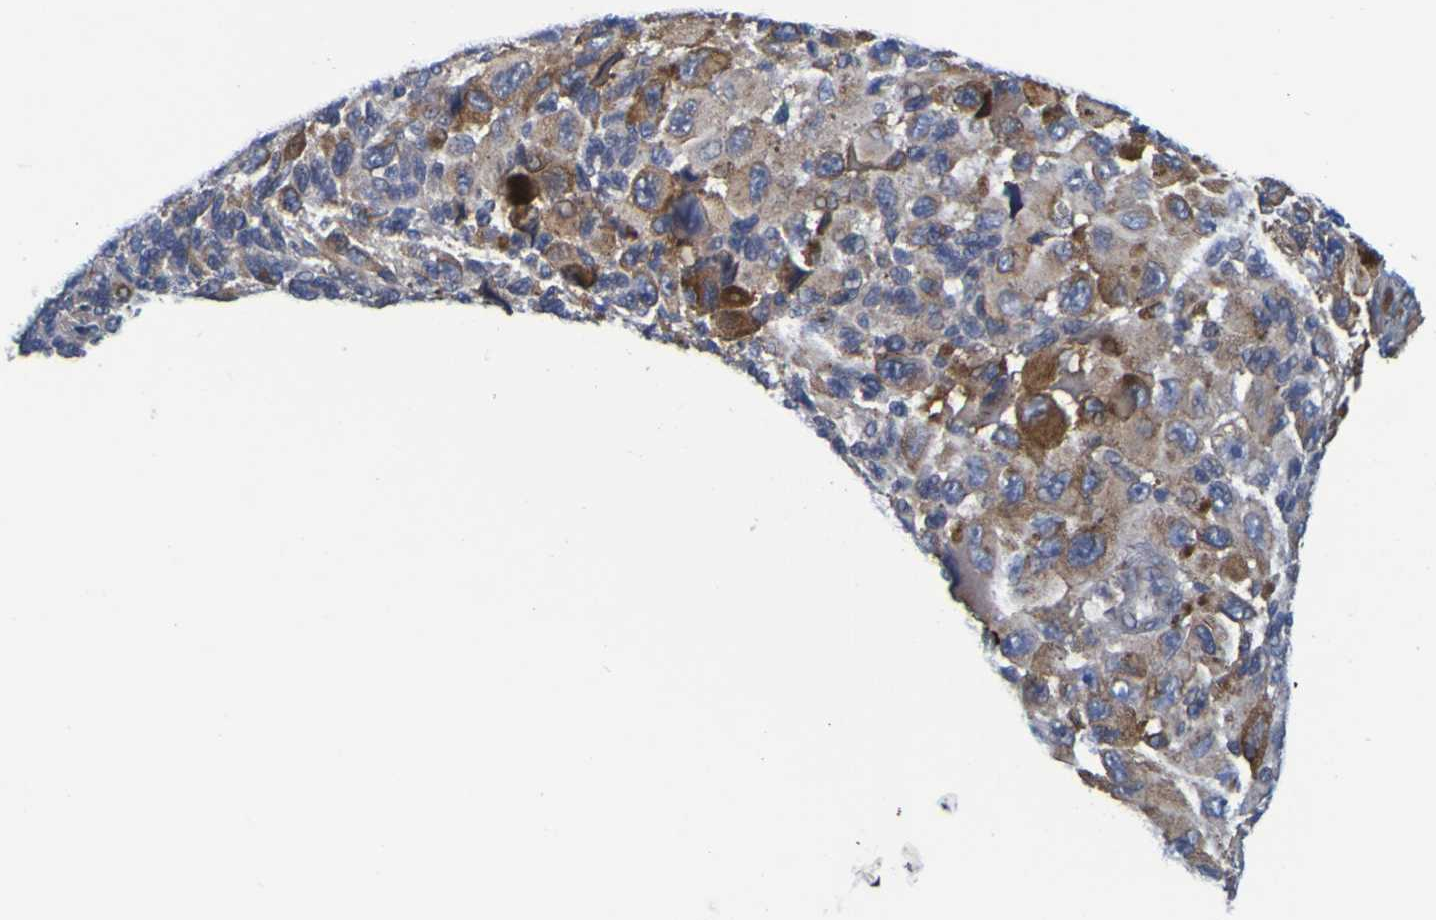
{"staining": {"intensity": "moderate", "quantity": "<25%", "location": "cytoplasmic/membranous"}, "tissue": "melanoma", "cell_type": "Tumor cells", "image_type": "cancer", "snomed": [{"axis": "morphology", "description": "Malignant melanoma, NOS"}, {"axis": "topography", "description": "Skin"}], "caption": "Human malignant melanoma stained for a protein (brown) demonstrates moderate cytoplasmic/membranous positive positivity in approximately <25% of tumor cells.", "gene": "SIL1", "patient": {"sex": "female", "age": 73}}